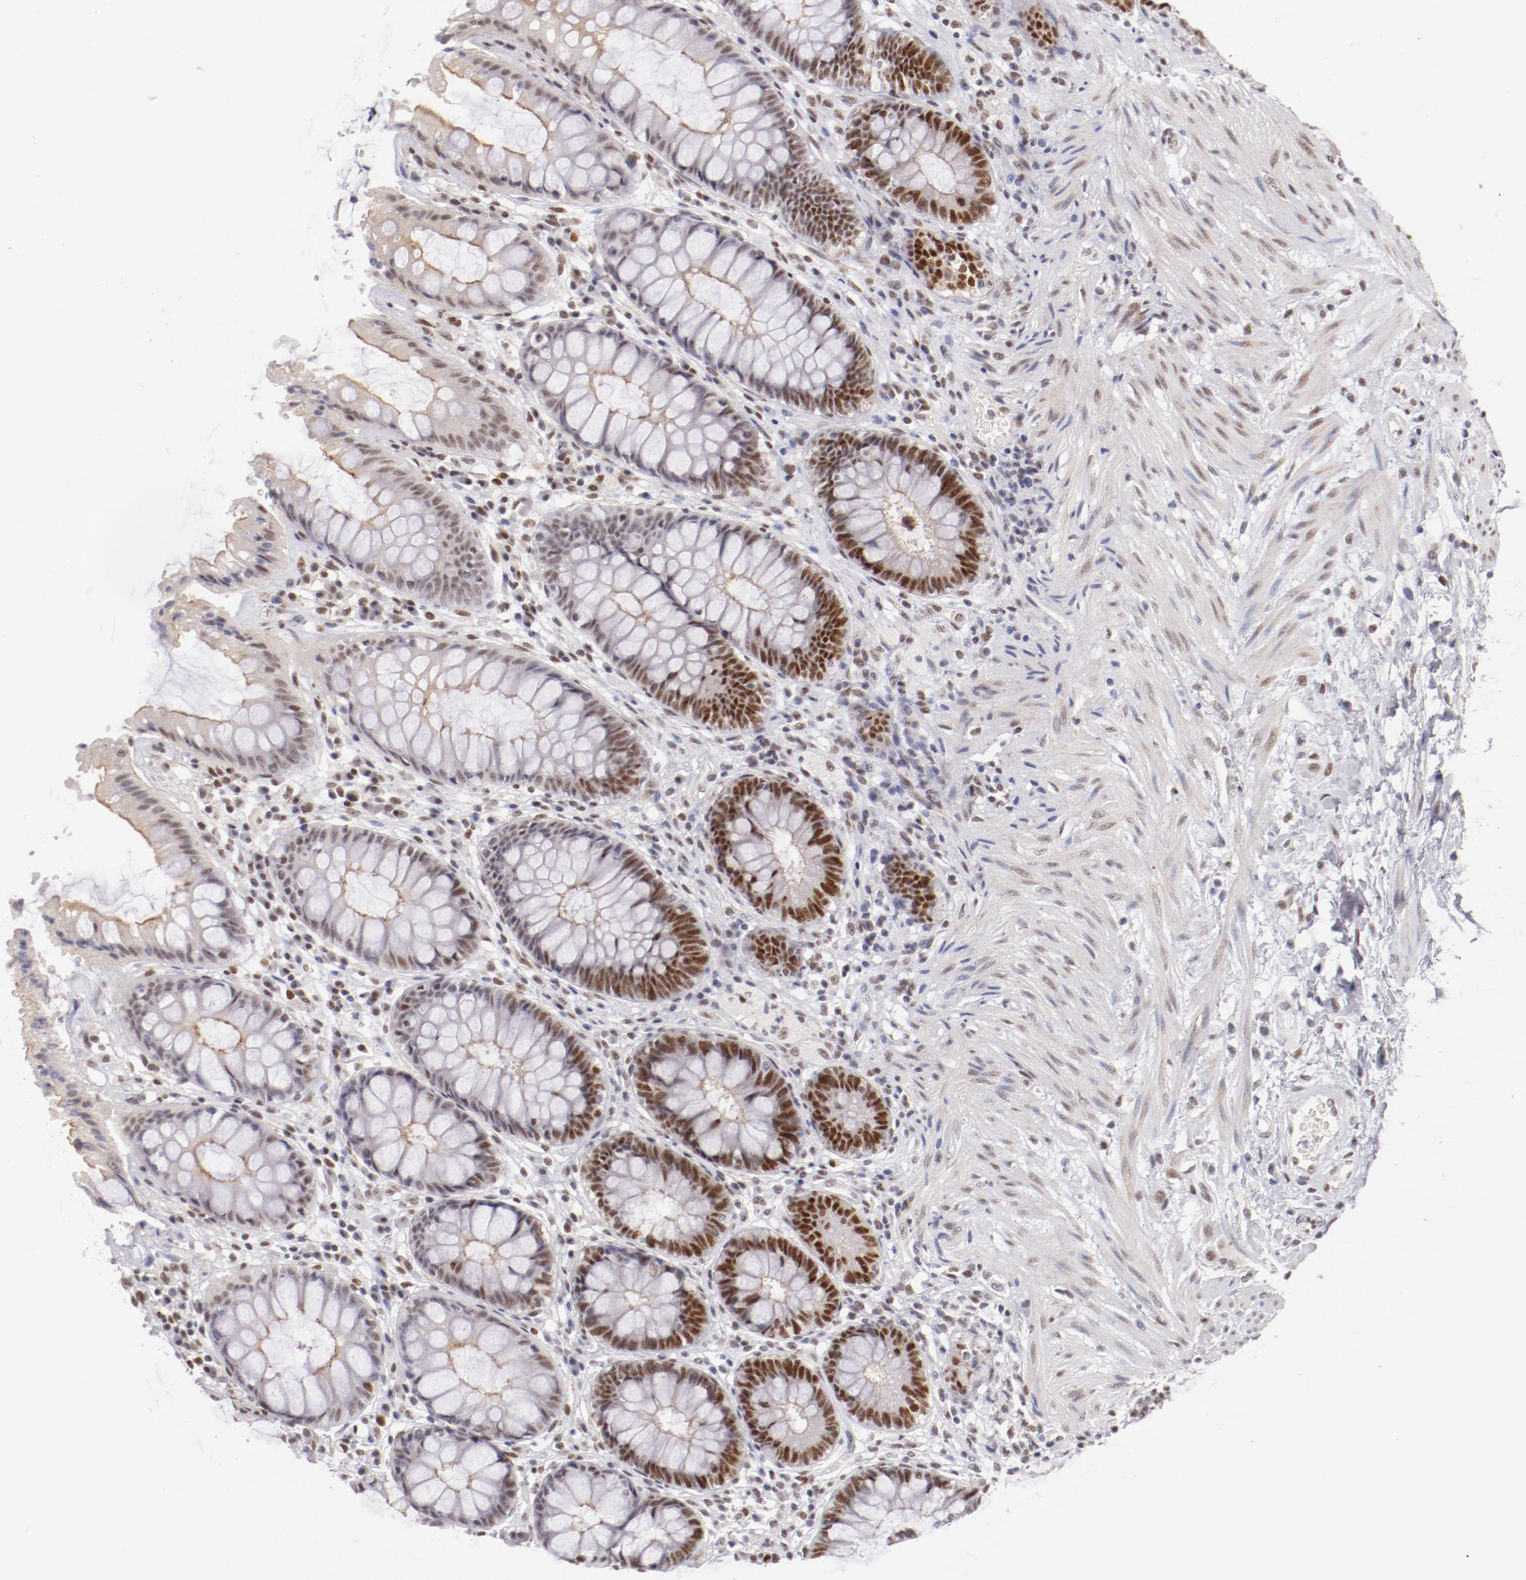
{"staining": {"intensity": "strong", "quantity": "25%-75%", "location": "nuclear"}, "tissue": "rectum", "cell_type": "Glandular cells", "image_type": "normal", "snomed": [{"axis": "morphology", "description": "Normal tissue, NOS"}, {"axis": "topography", "description": "Rectum"}], "caption": "Strong nuclear expression is appreciated in approximately 25%-75% of glandular cells in benign rectum. Nuclei are stained in blue.", "gene": "TFAP4", "patient": {"sex": "female", "age": 46}}